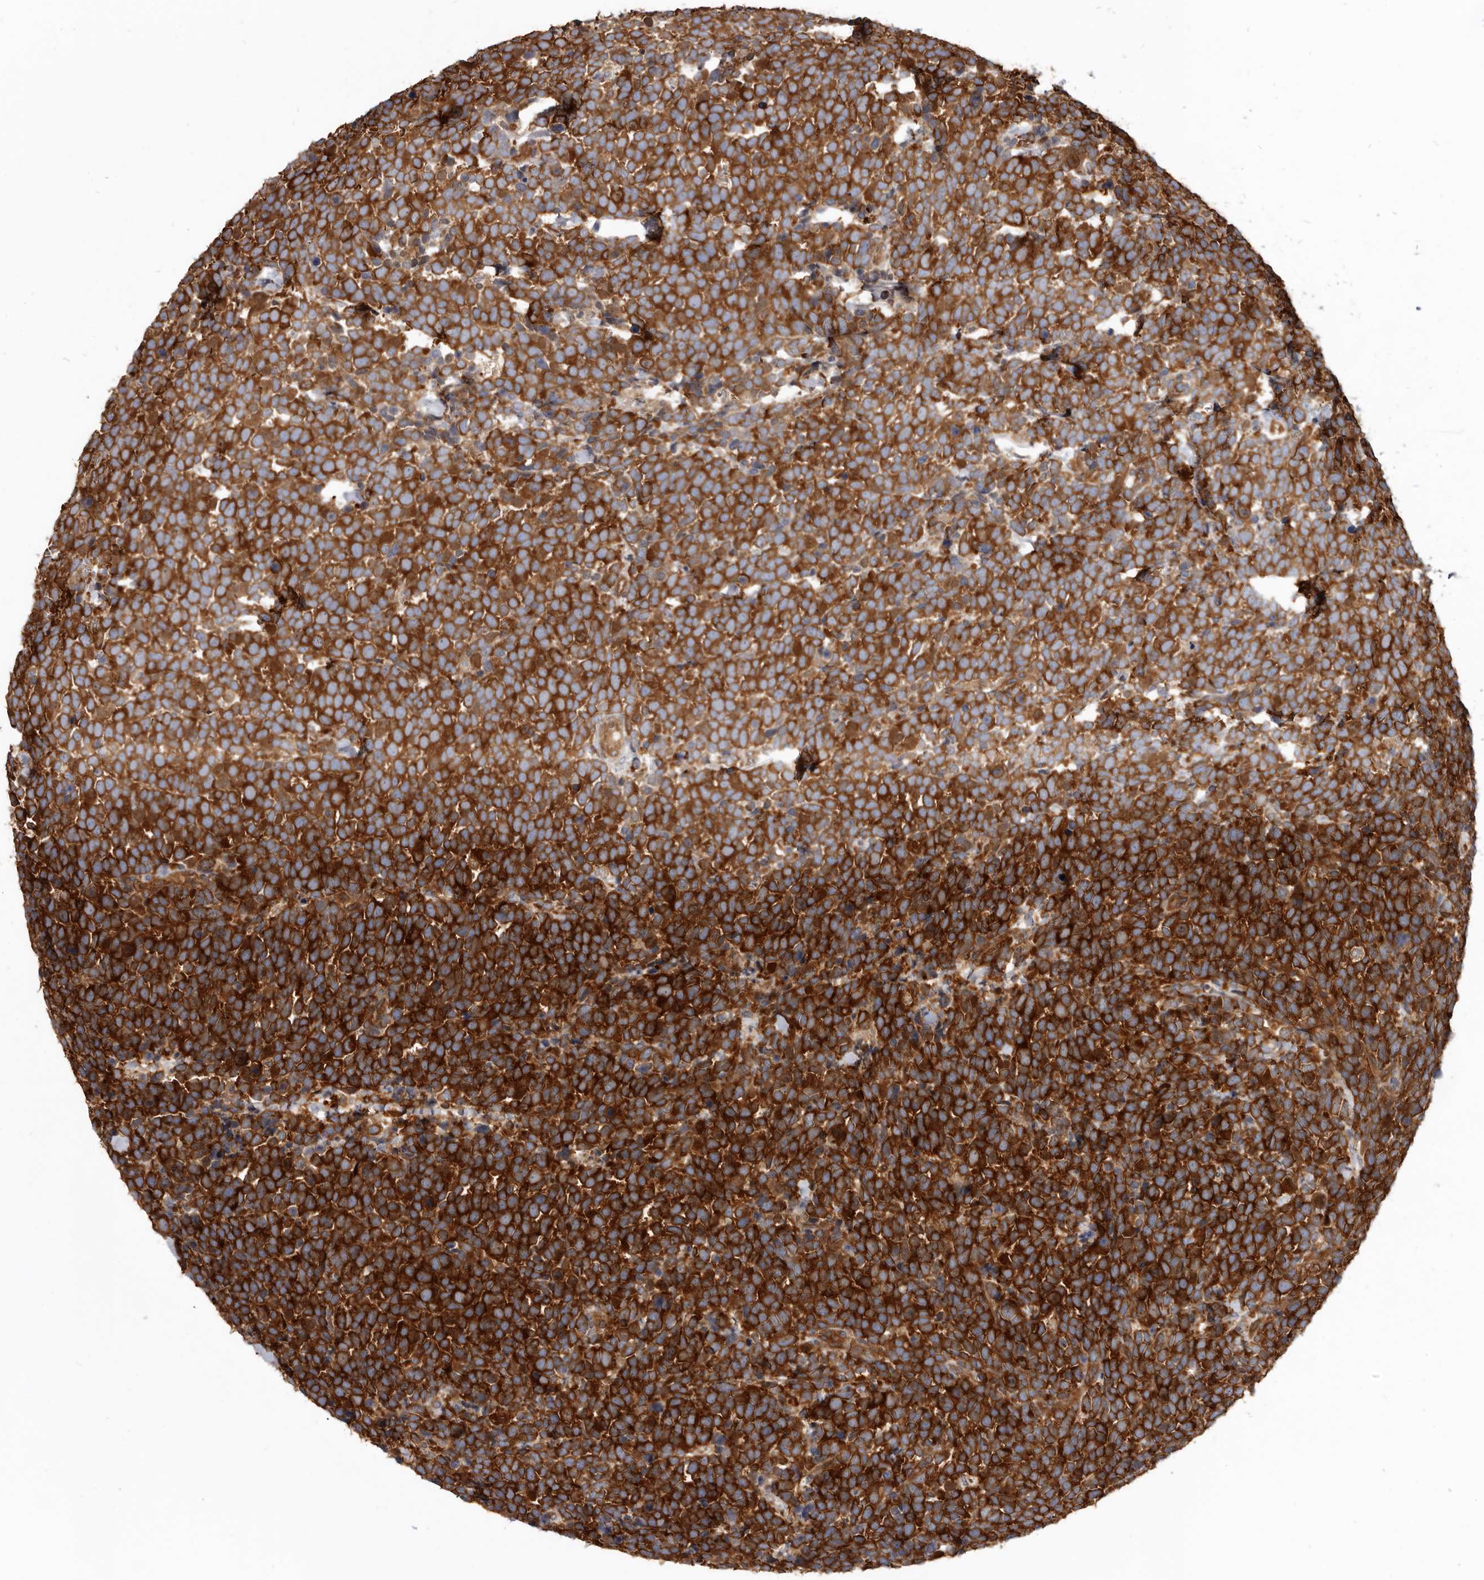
{"staining": {"intensity": "strong", "quantity": ">75%", "location": "cytoplasmic/membranous"}, "tissue": "urothelial cancer", "cell_type": "Tumor cells", "image_type": "cancer", "snomed": [{"axis": "morphology", "description": "Urothelial carcinoma, High grade"}, {"axis": "topography", "description": "Urinary bladder"}], "caption": "Immunohistochemical staining of urothelial cancer reveals high levels of strong cytoplasmic/membranous protein positivity in approximately >75% of tumor cells.", "gene": "CBL", "patient": {"sex": "female", "age": 82}}